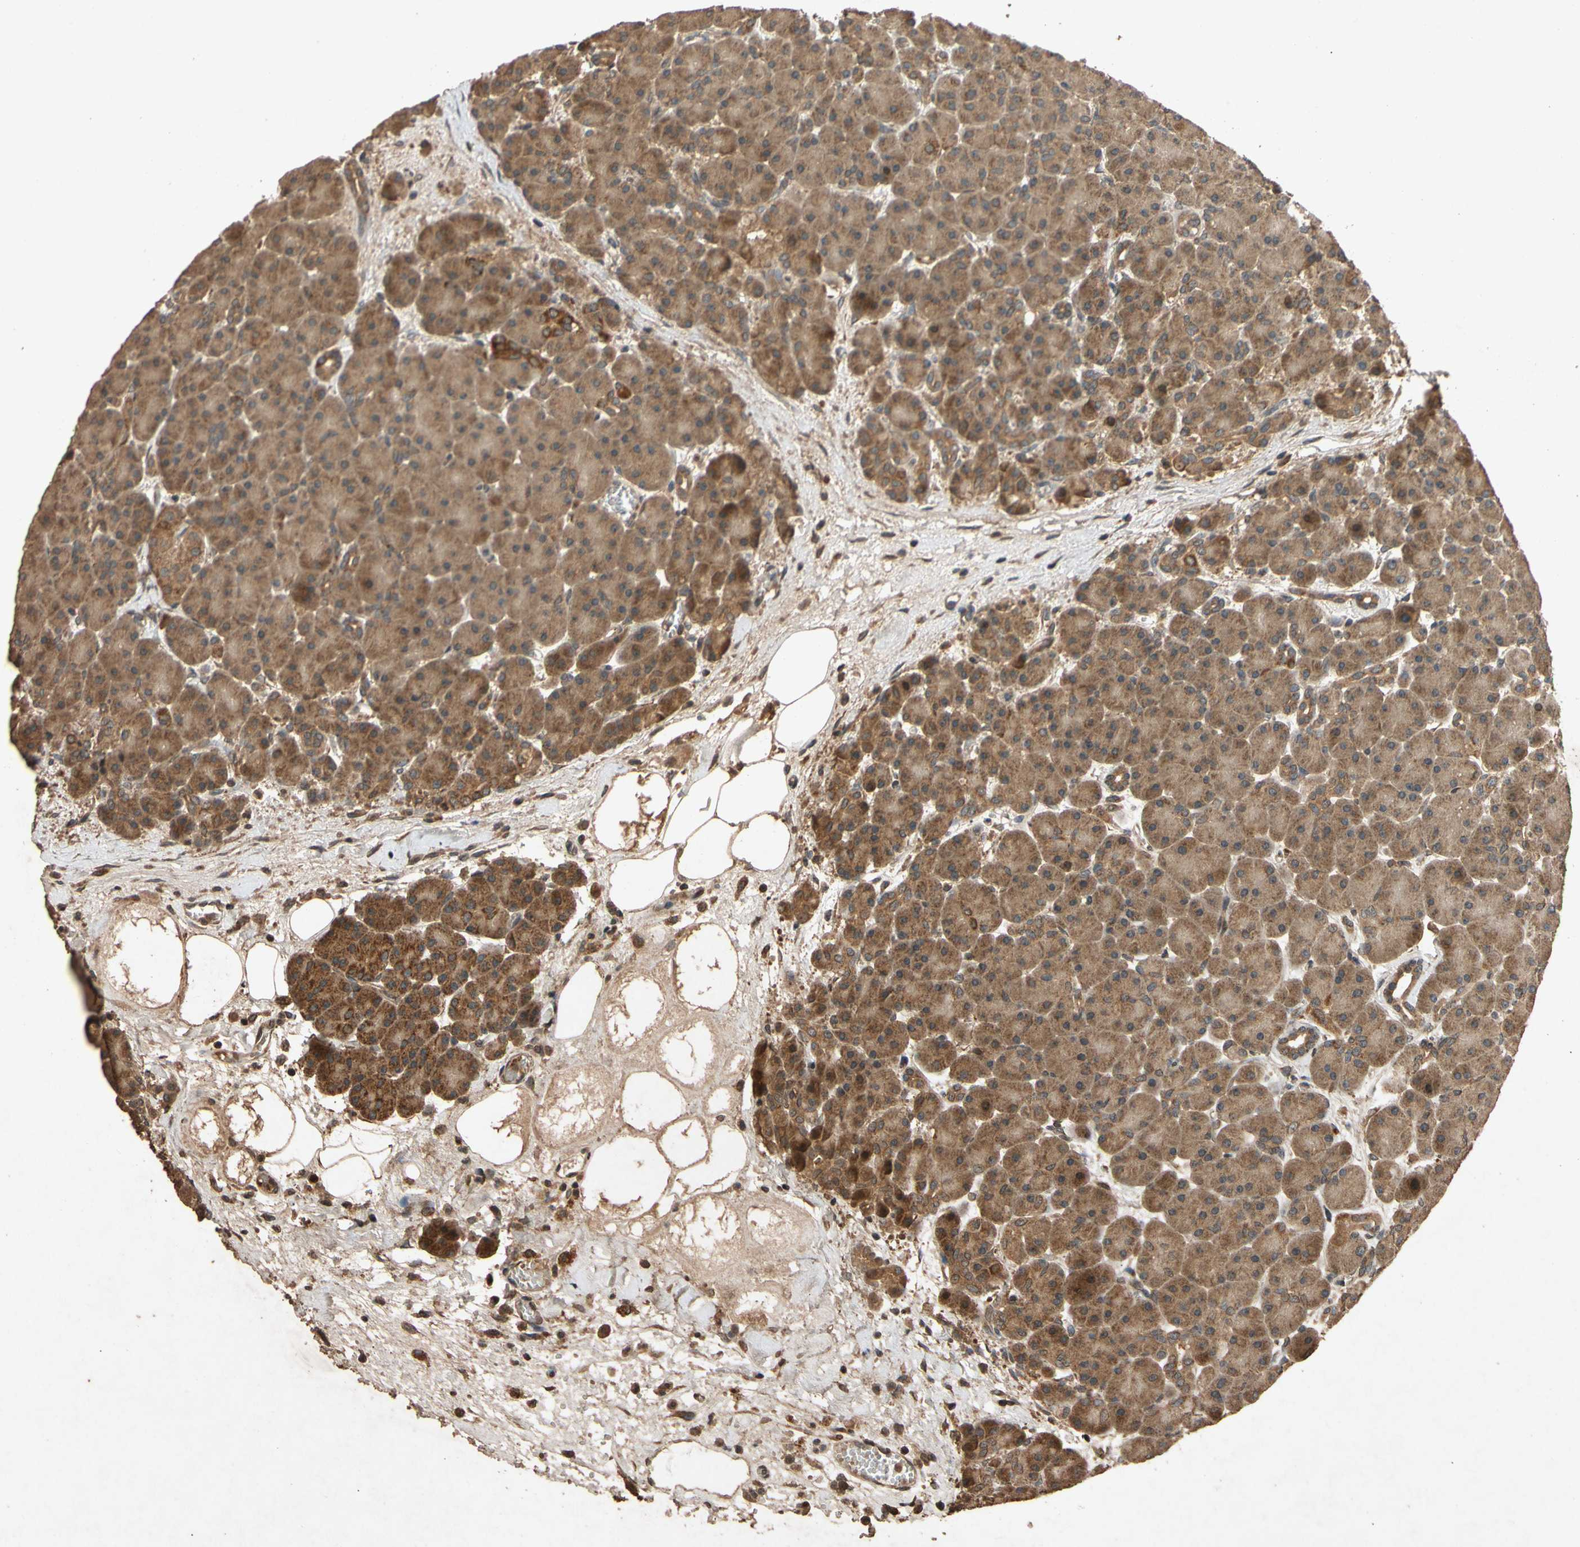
{"staining": {"intensity": "strong", "quantity": ">75%", "location": "cytoplasmic/membranous"}, "tissue": "pancreas", "cell_type": "Exocrine glandular cells", "image_type": "normal", "snomed": [{"axis": "morphology", "description": "Normal tissue, NOS"}, {"axis": "topography", "description": "Pancreas"}], "caption": "Exocrine glandular cells exhibit high levels of strong cytoplasmic/membranous expression in about >75% of cells in benign pancreas.", "gene": "TXN2", "patient": {"sex": "male", "age": 66}}